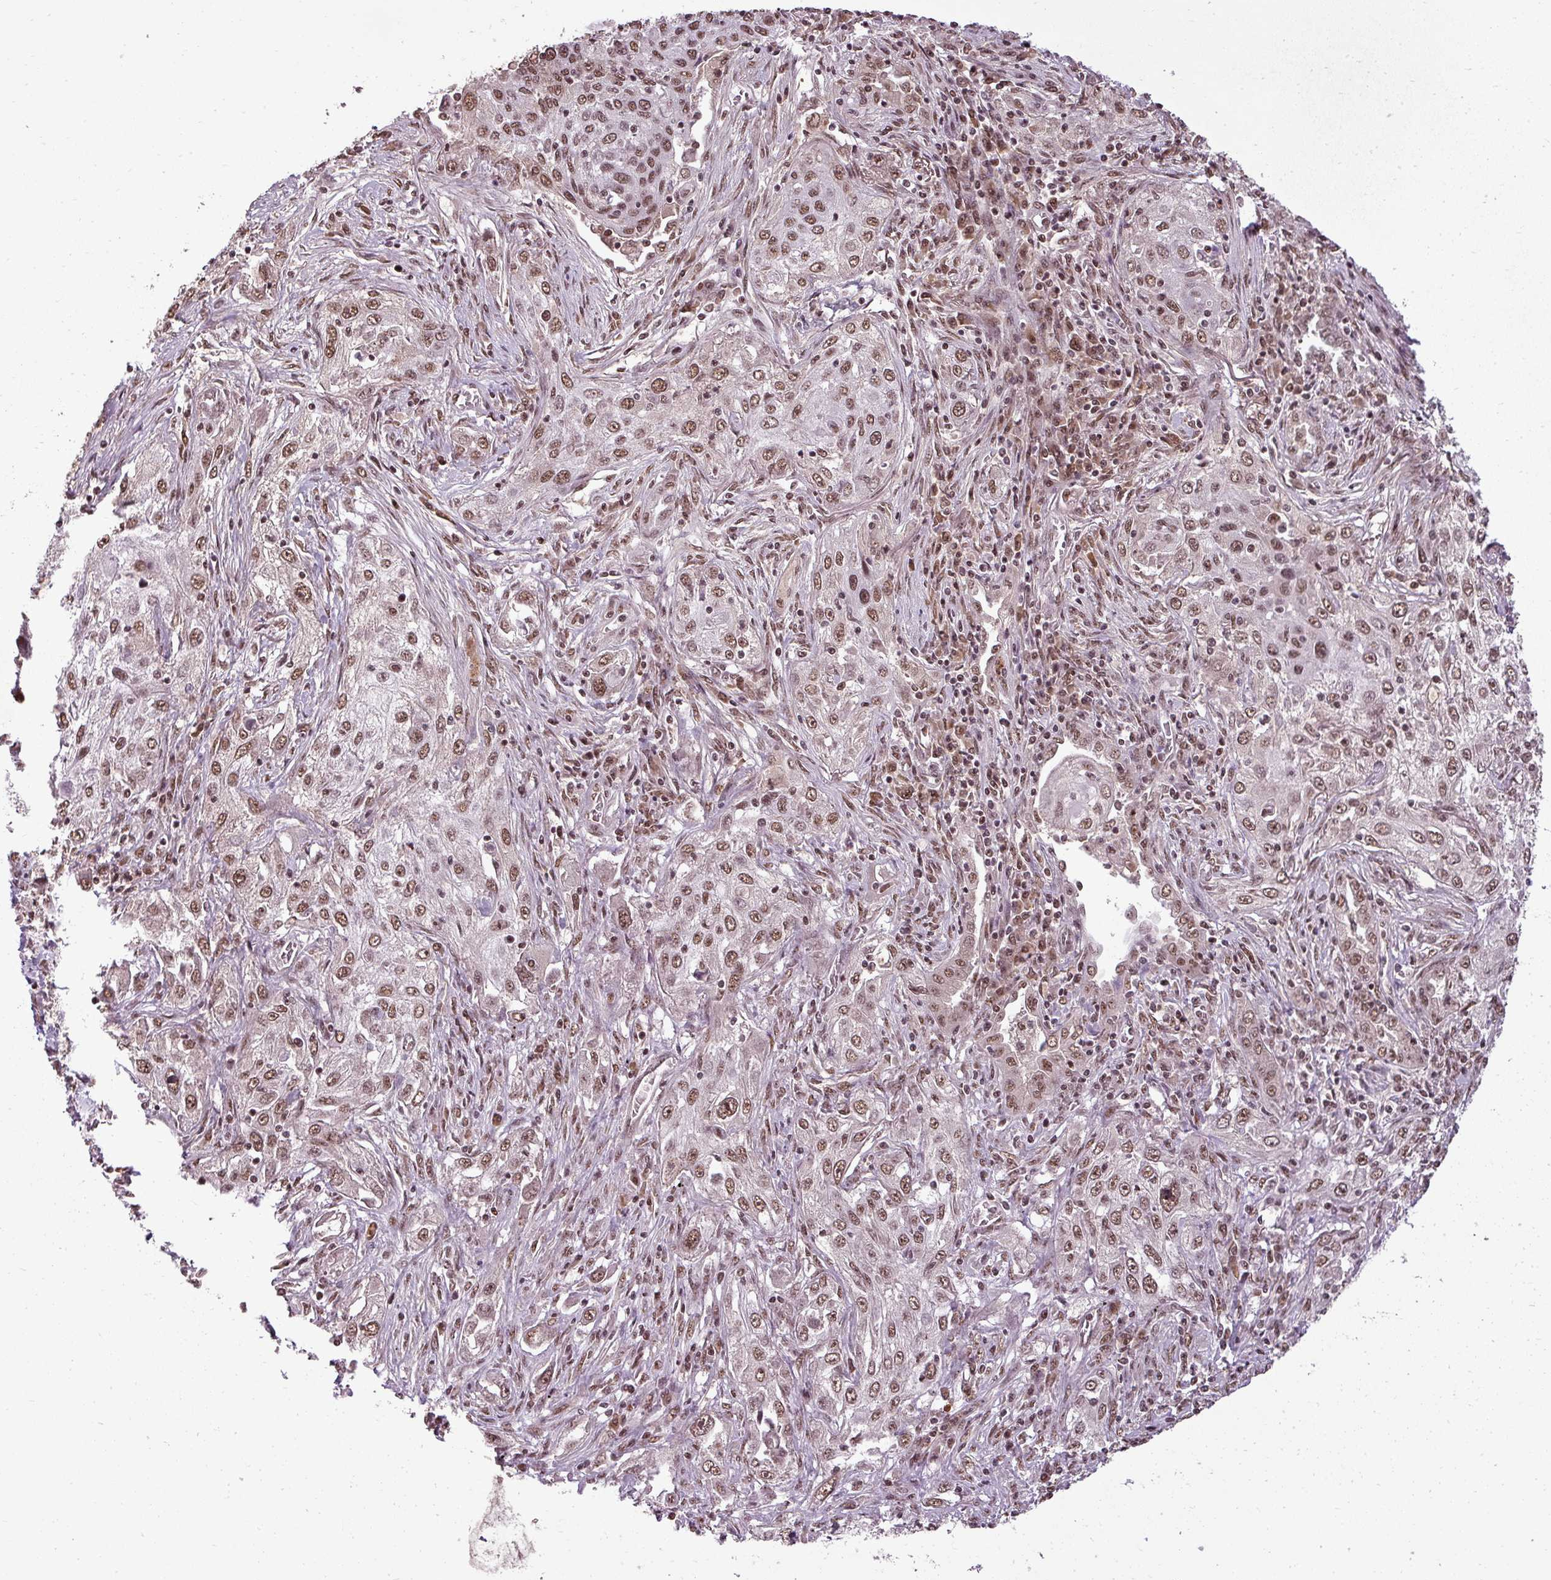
{"staining": {"intensity": "moderate", "quantity": ">75%", "location": "nuclear"}, "tissue": "lung cancer", "cell_type": "Tumor cells", "image_type": "cancer", "snomed": [{"axis": "morphology", "description": "Squamous cell carcinoma, NOS"}, {"axis": "topography", "description": "Lung"}], "caption": "Squamous cell carcinoma (lung) stained with DAB (3,3'-diaminobenzidine) IHC demonstrates medium levels of moderate nuclear positivity in approximately >75% of tumor cells.", "gene": "BCAS3", "patient": {"sex": "female", "age": 69}}